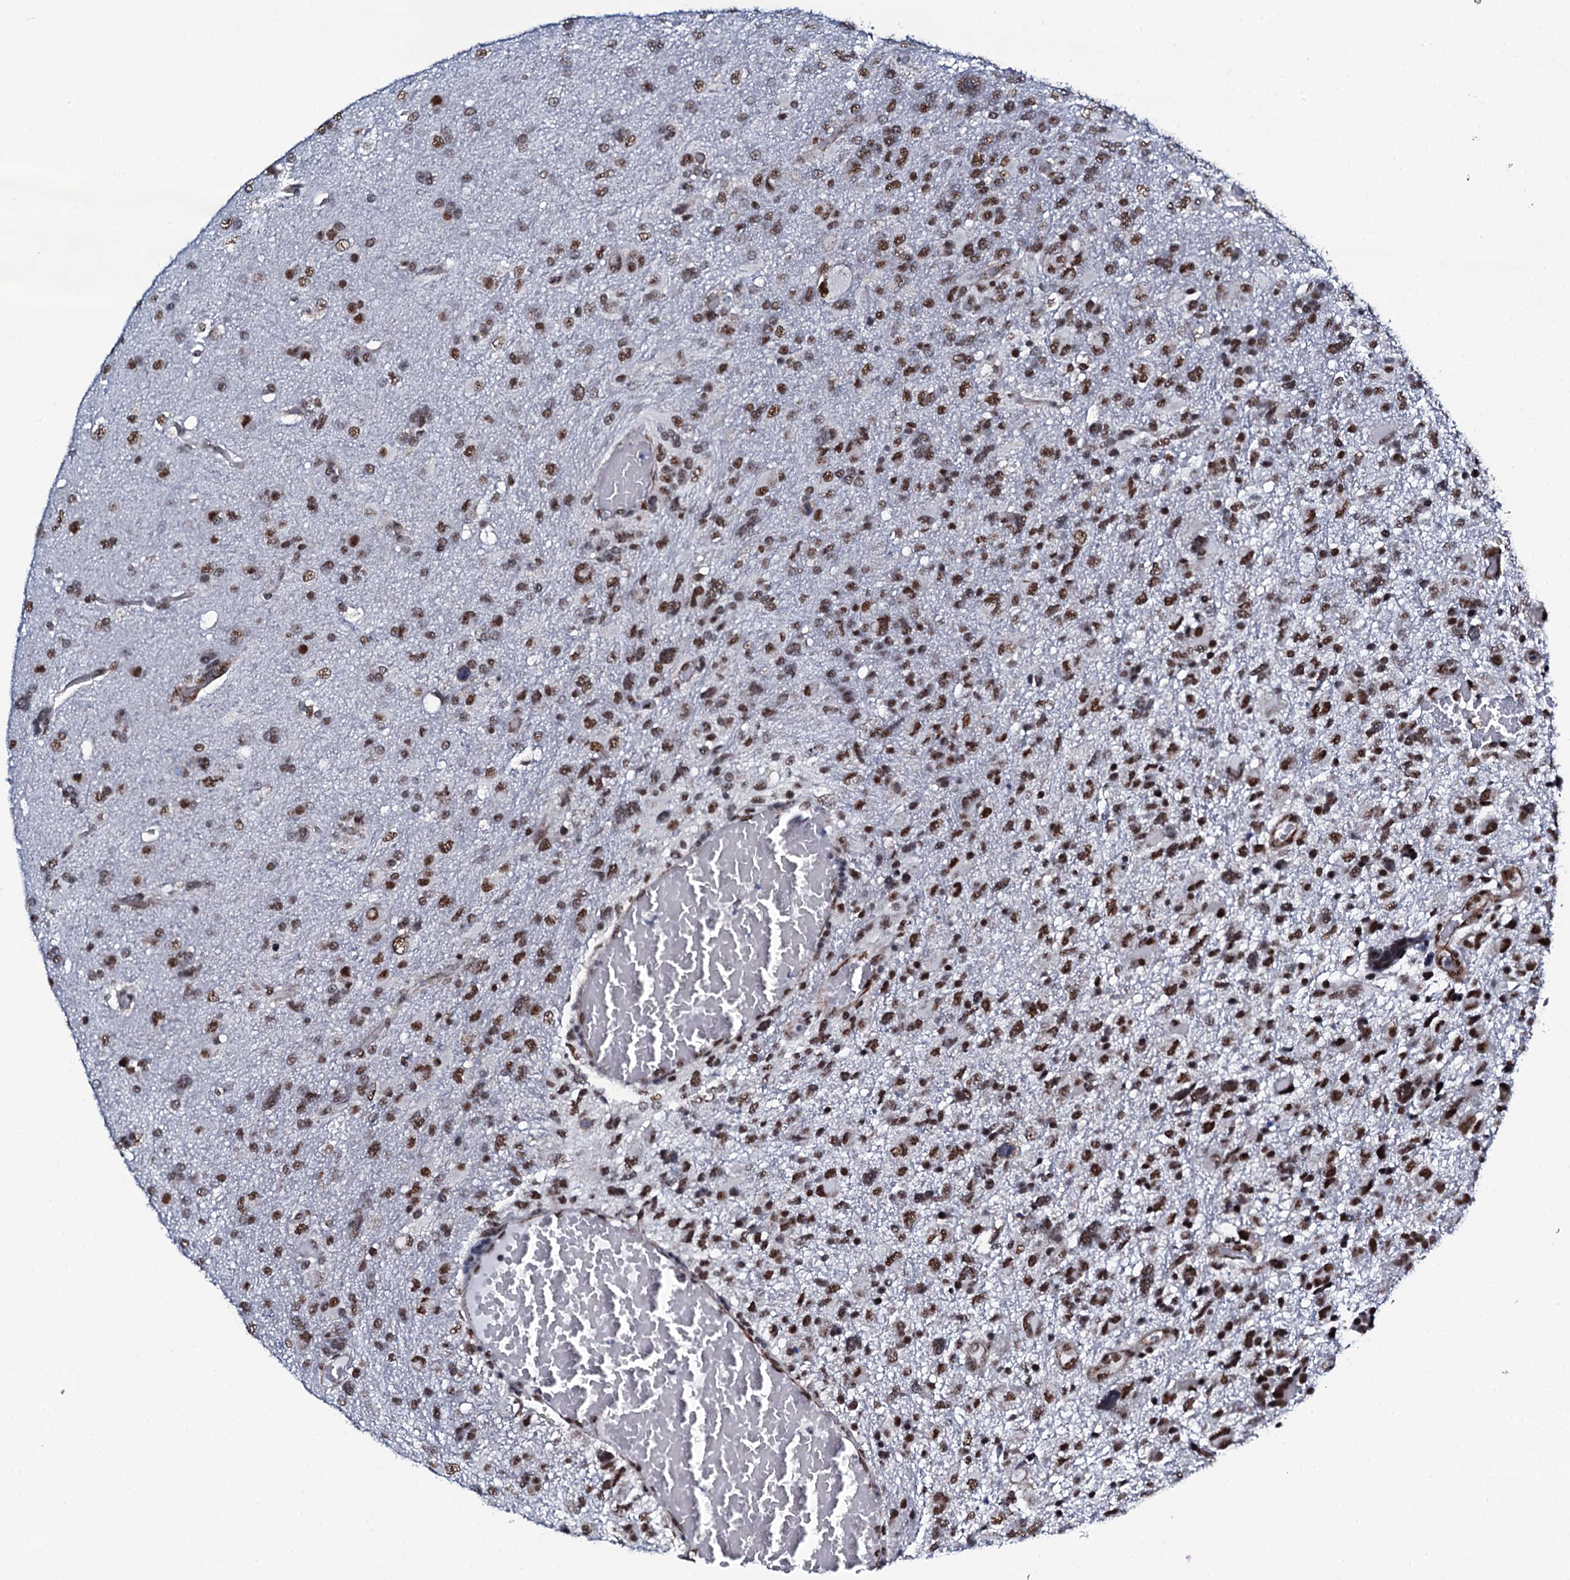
{"staining": {"intensity": "moderate", "quantity": ">75%", "location": "nuclear"}, "tissue": "glioma", "cell_type": "Tumor cells", "image_type": "cancer", "snomed": [{"axis": "morphology", "description": "Glioma, malignant, High grade"}, {"axis": "topography", "description": "Brain"}], "caption": "This is a photomicrograph of immunohistochemistry (IHC) staining of glioma, which shows moderate staining in the nuclear of tumor cells.", "gene": "CWC15", "patient": {"sex": "male", "age": 61}}